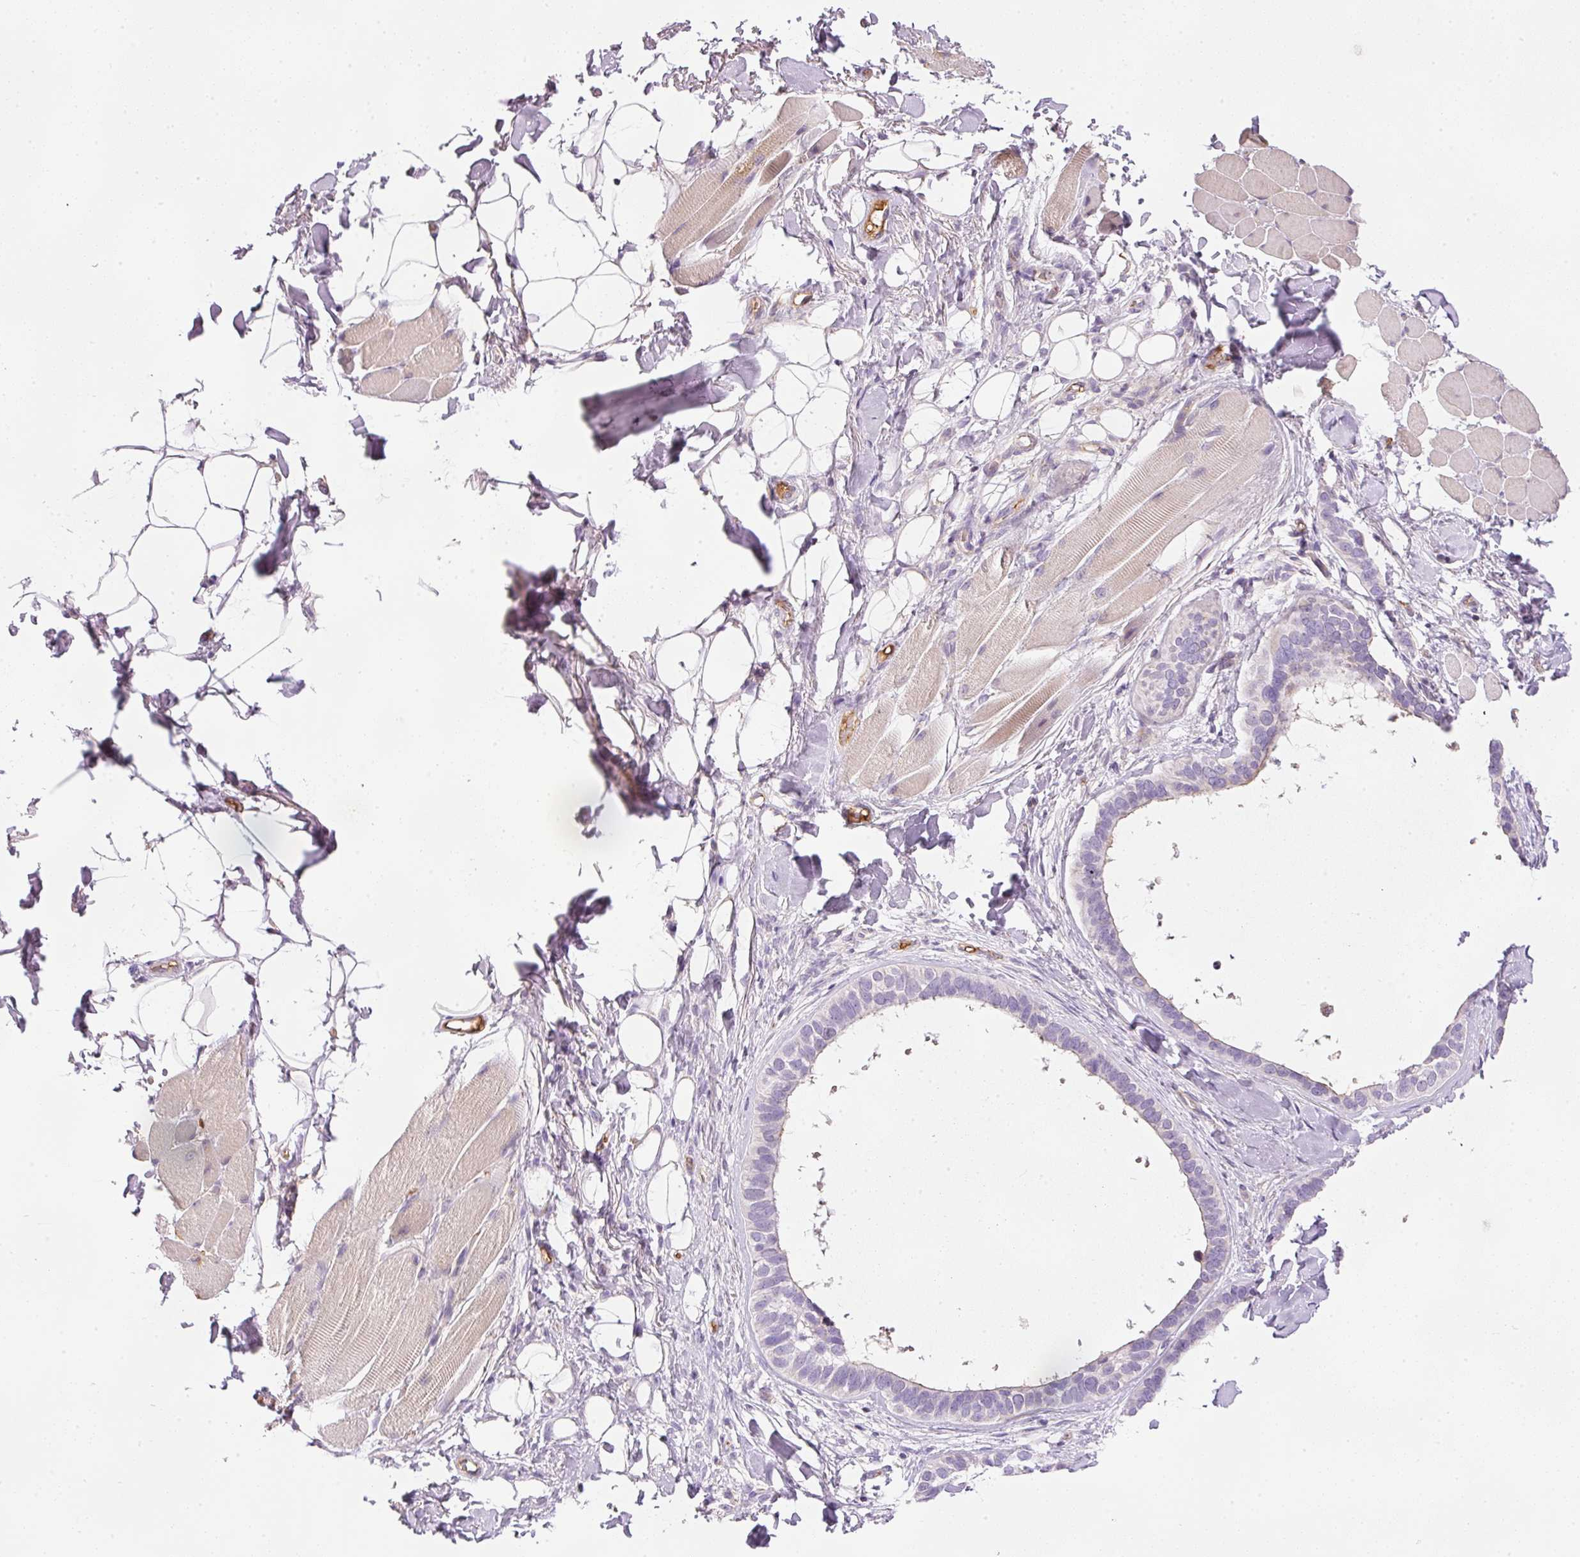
{"staining": {"intensity": "negative", "quantity": "none", "location": "none"}, "tissue": "skin cancer", "cell_type": "Tumor cells", "image_type": "cancer", "snomed": [{"axis": "morphology", "description": "Basal cell carcinoma"}, {"axis": "topography", "description": "Skin"}], "caption": "This is a micrograph of immunohistochemistry staining of skin cancer, which shows no positivity in tumor cells.", "gene": "KPNA5", "patient": {"sex": "male", "age": 62}}